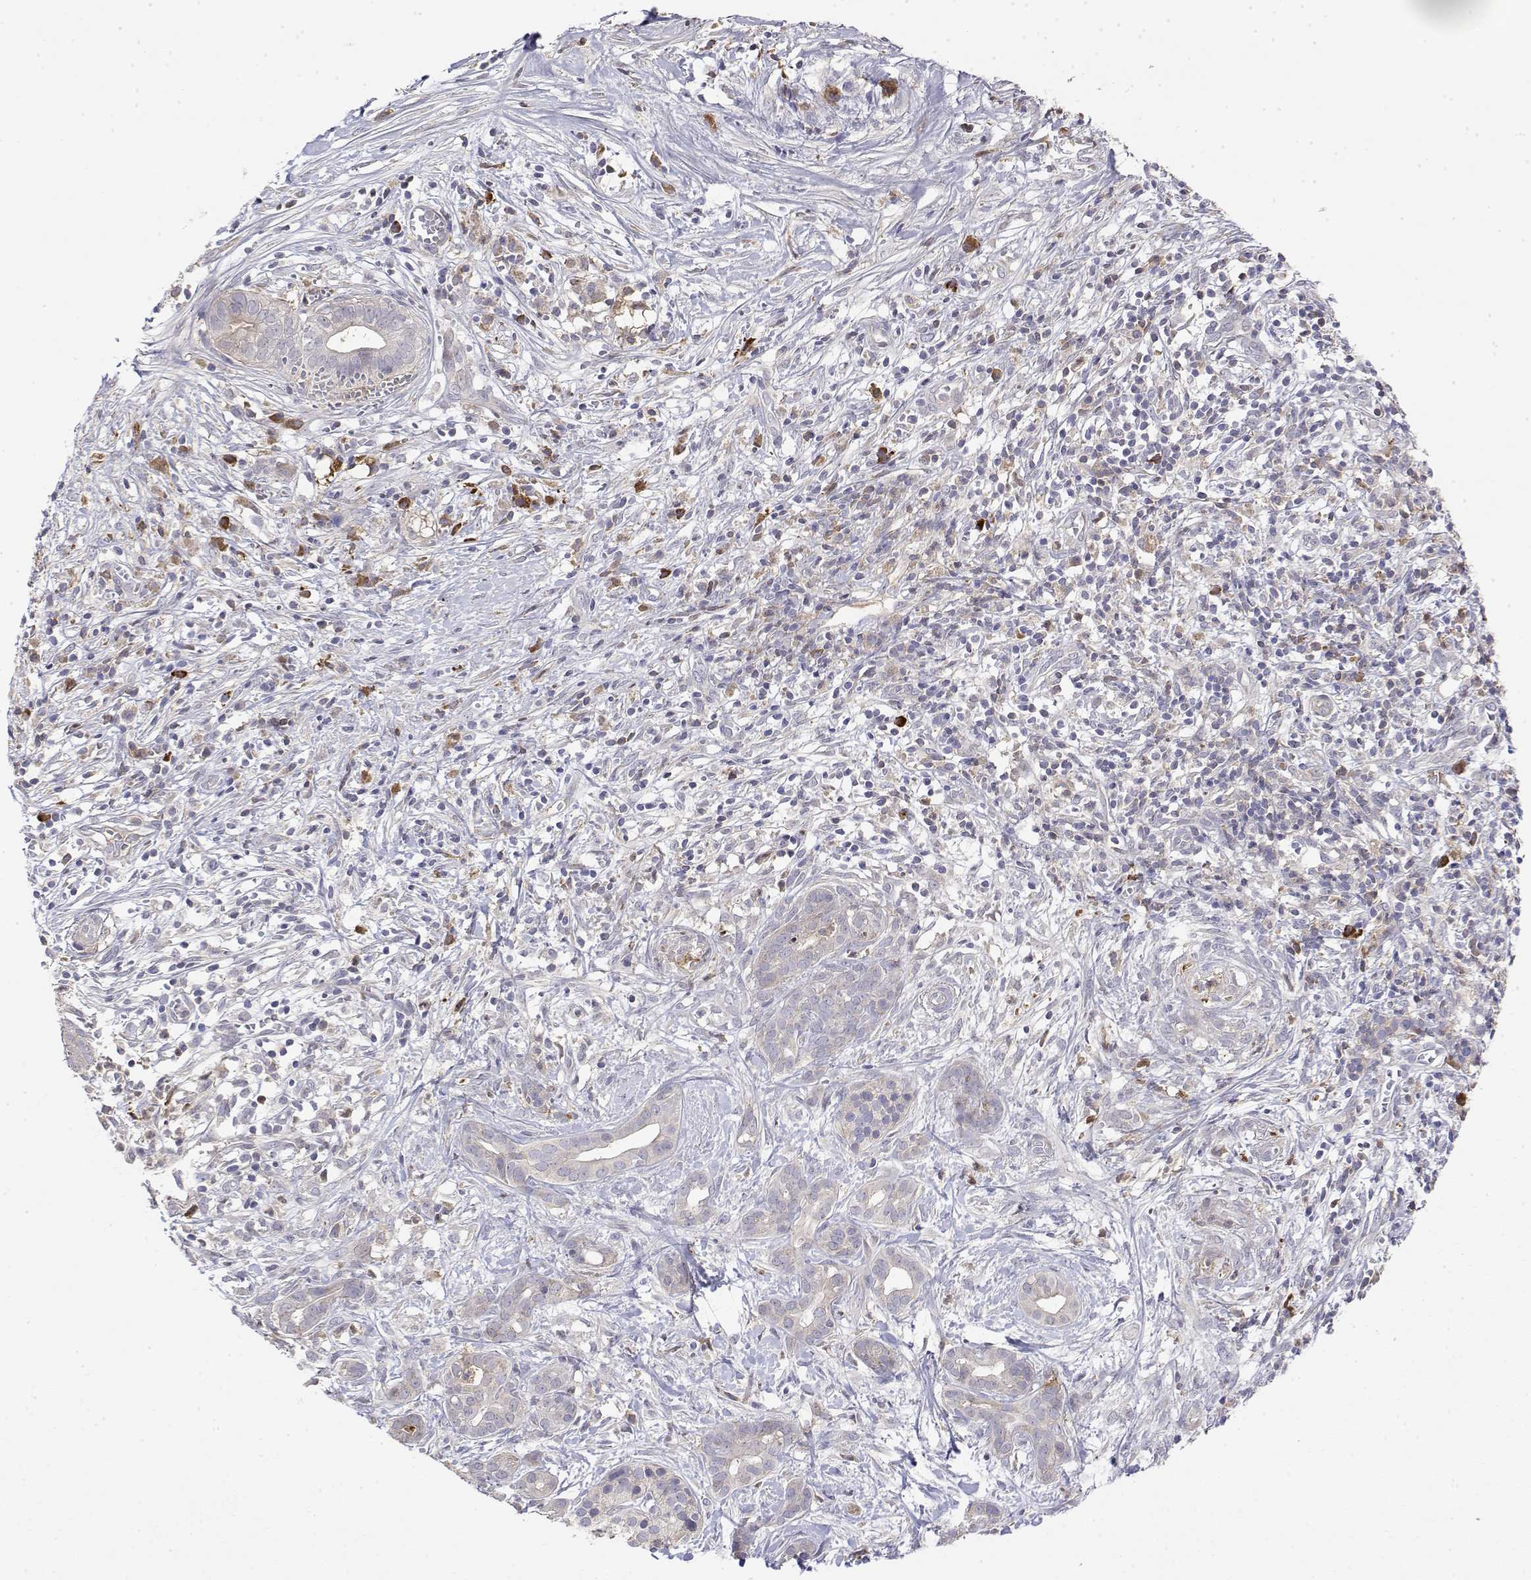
{"staining": {"intensity": "negative", "quantity": "none", "location": "none"}, "tissue": "pancreatic cancer", "cell_type": "Tumor cells", "image_type": "cancer", "snomed": [{"axis": "morphology", "description": "Adenocarcinoma, NOS"}, {"axis": "topography", "description": "Pancreas"}], "caption": "IHC histopathology image of human adenocarcinoma (pancreatic) stained for a protein (brown), which displays no expression in tumor cells.", "gene": "IGFBP4", "patient": {"sex": "male", "age": 61}}